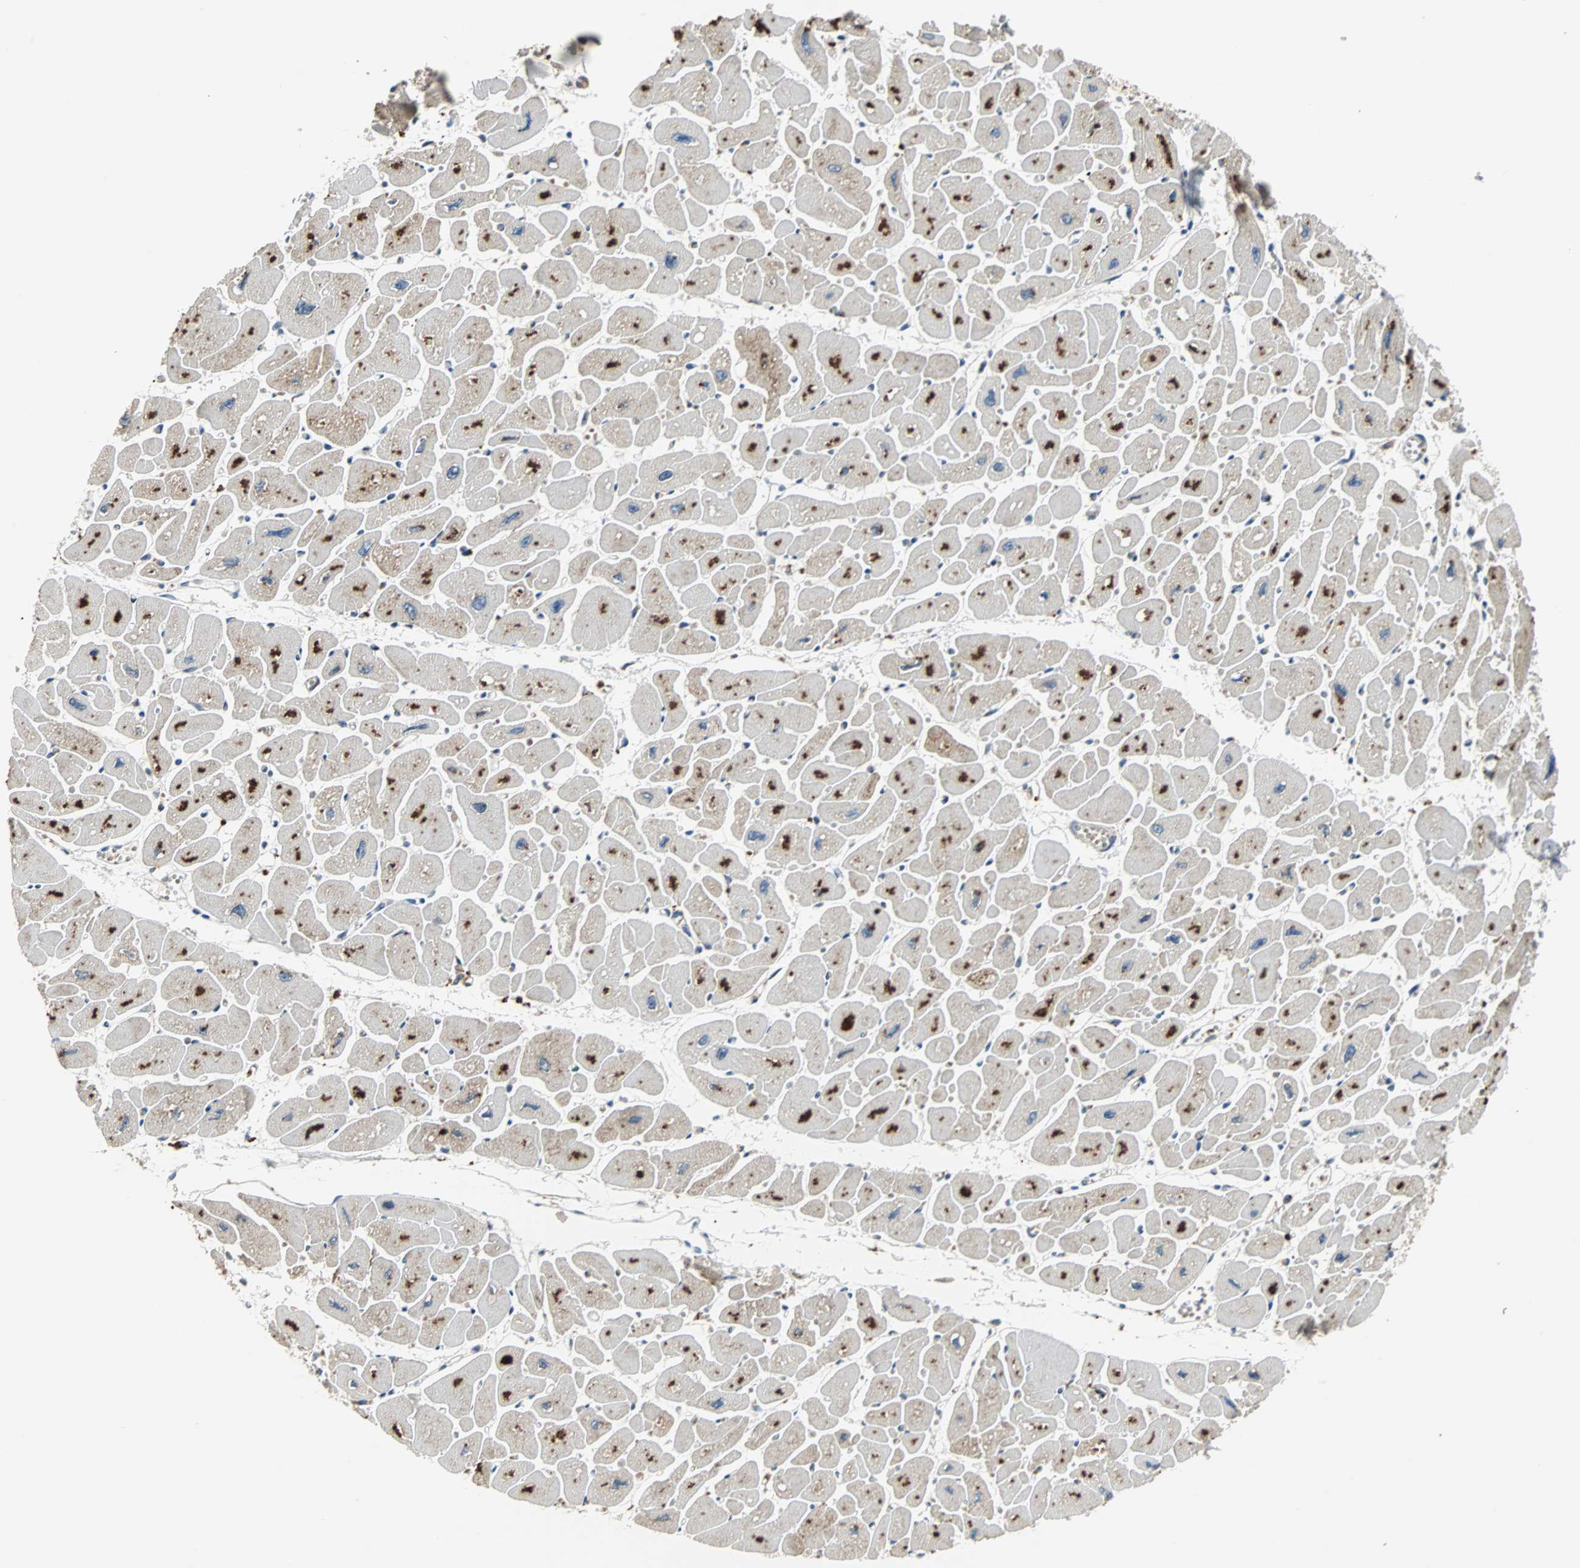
{"staining": {"intensity": "strong", "quantity": "25%-75%", "location": "cytoplasmic/membranous"}, "tissue": "heart muscle", "cell_type": "Cardiomyocytes", "image_type": "normal", "snomed": [{"axis": "morphology", "description": "Normal tissue, NOS"}, {"axis": "topography", "description": "Heart"}], "caption": "Immunohistochemistry (IHC) staining of normal heart muscle, which exhibits high levels of strong cytoplasmic/membranous staining in about 25%-75% of cardiomyocytes indicating strong cytoplasmic/membranous protein staining. The staining was performed using DAB (3,3'-diaminobenzidine) (brown) for protein detection and nuclei were counterstained in hematoxylin (blue).", "gene": "HLX", "patient": {"sex": "female", "age": 54}}